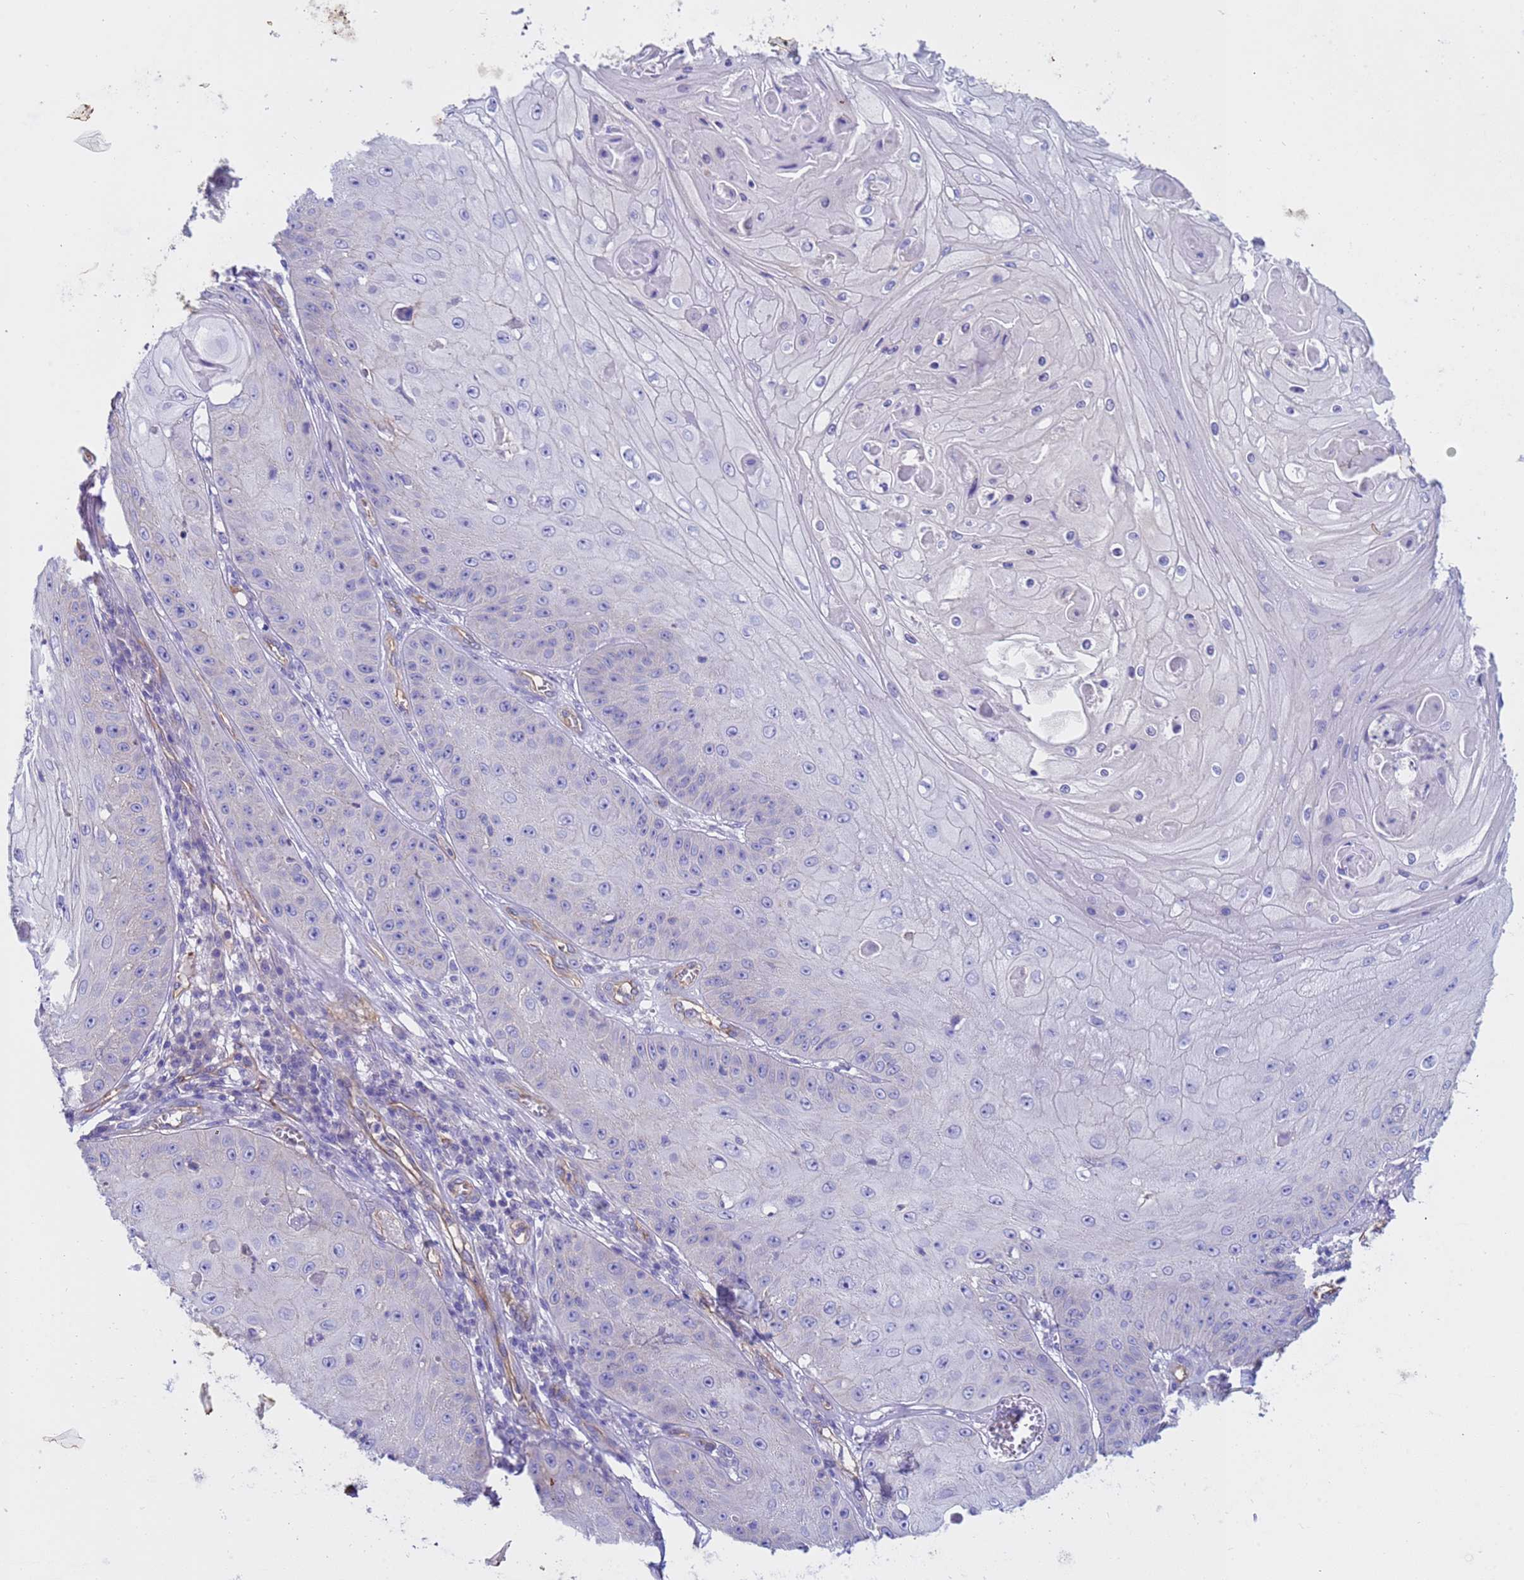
{"staining": {"intensity": "negative", "quantity": "none", "location": "none"}, "tissue": "skin cancer", "cell_type": "Tumor cells", "image_type": "cancer", "snomed": [{"axis": "morphology", "description": "Squamous cell carcinoma, NOS"}, {"axis": "topography", "description": "Skin"}], "caption": "The histopathology image exhibits no significant positivity in tumor cells of squamous cell carcinoma (skin).", "gene": "ZNF248", "patient": {"sex": "male", "age": 70}}